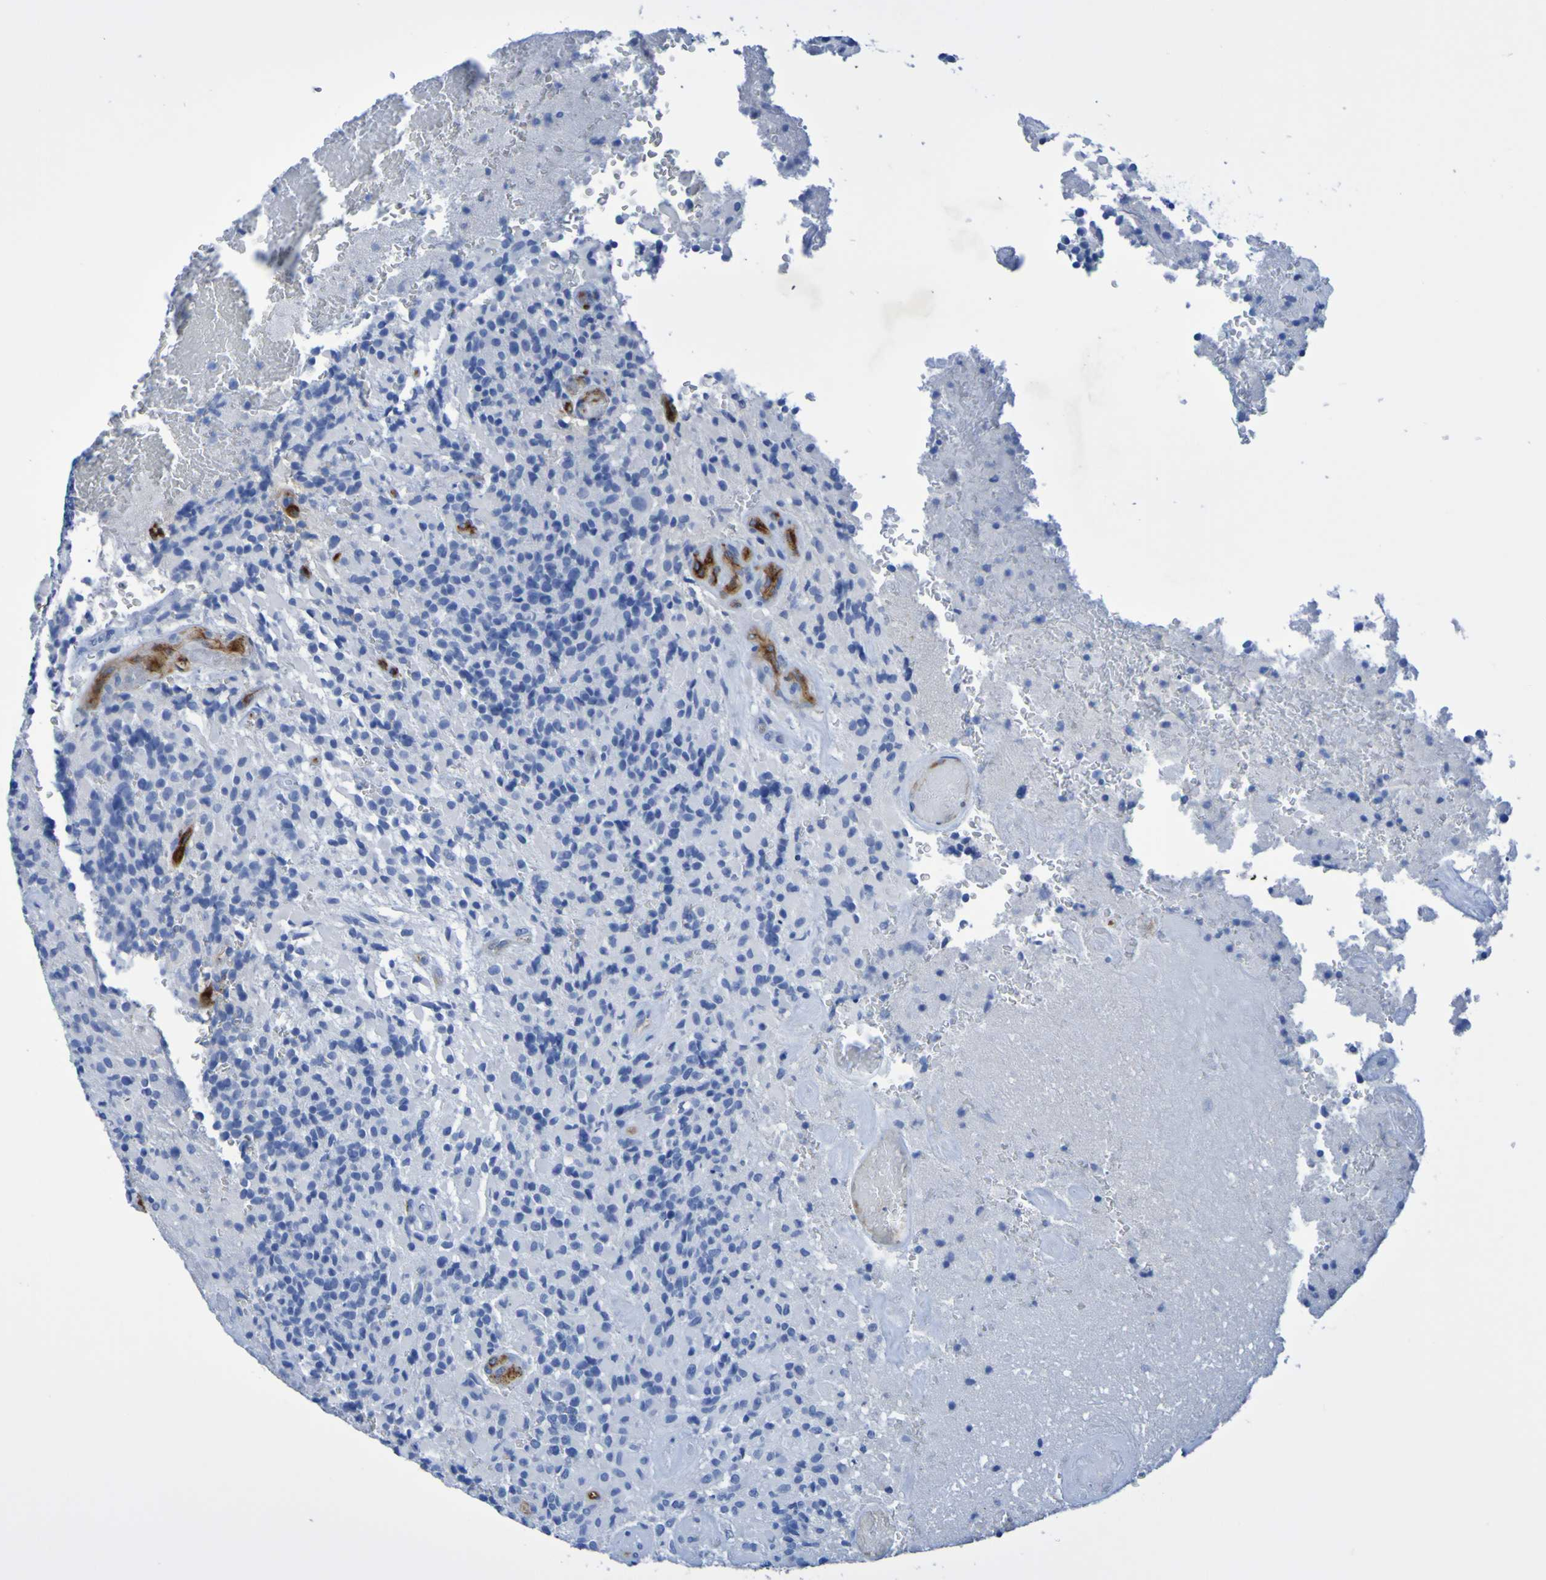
{"staining": {"intensity": "negative", "quantity": "none", "location": "none"}, "tissue": "glioma", "cell_type": "Tumor cells", "image_type": "cancer", "snomed": [{"axis": "morphology", "description": "Glioma, malignant, High grade"}, {"axis": "topography", "description": "Brain"}], "caption": "Immunohistochemical staining of malignant glioma (high-grade) demonstrates no significant staining in tumor cells.", "gene": "DPEP1", "patient": {"sex": "male", "age": 71}}